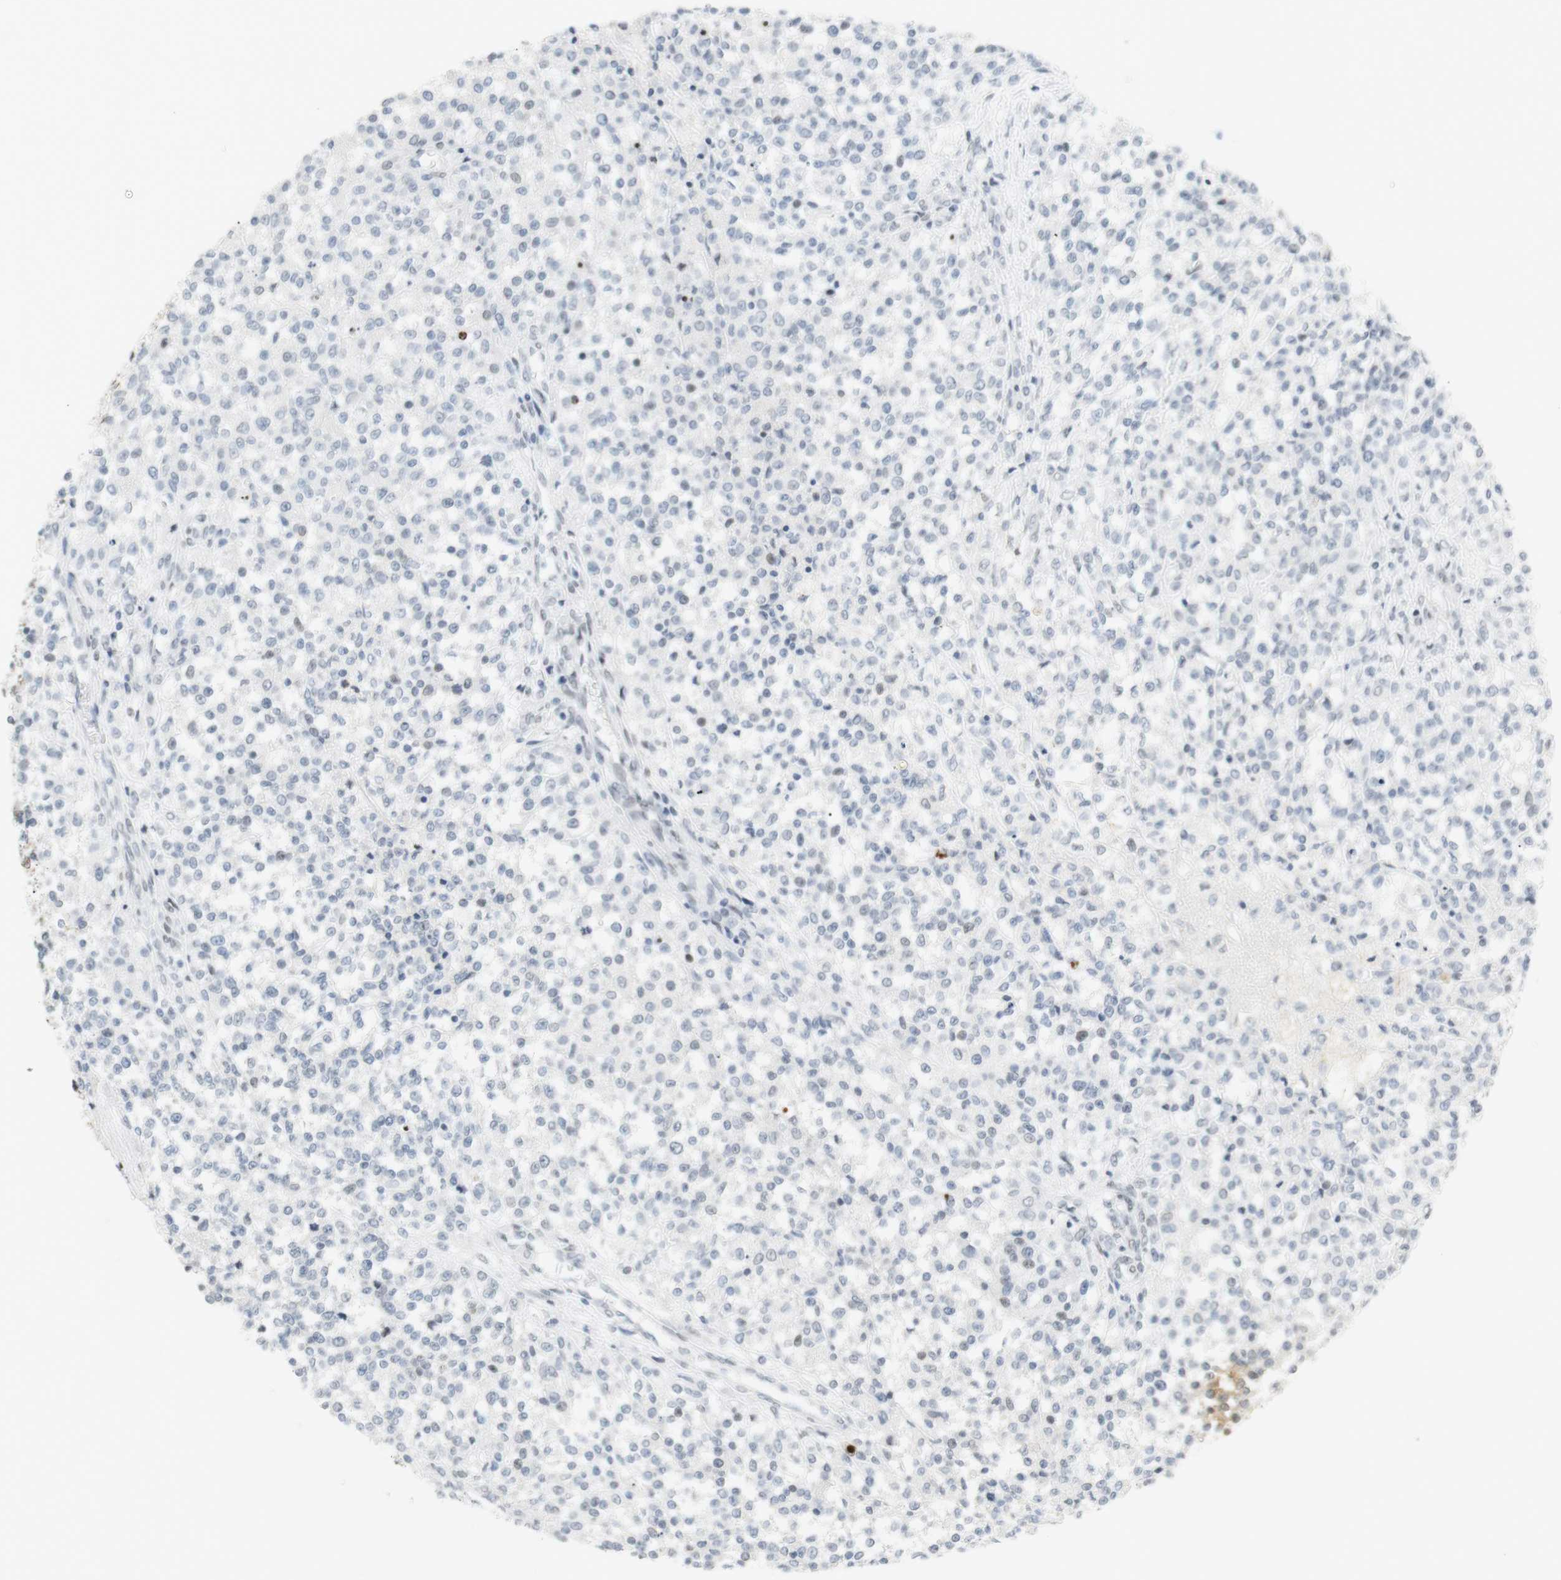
{"staining": {"intensity": "negative", "quantity": "none", "location": "none"}, "tissue": "testis cancer", "cell_type": "Tumor cells", "image_type": "cancer", "snomed": [{"axis": "morphology", "description": "Seminoma, NOS"}, {"axis": "topography", "description": "Testis"}], "caption": "Immunohistochemistry (IHC) photomicrograph of neoplastic tissue: testis cancer stained with DAB shows no significant protein positivity in tumor cells.", "gene": "BMI1", "patient": {"sex": "male", "age": 59}}